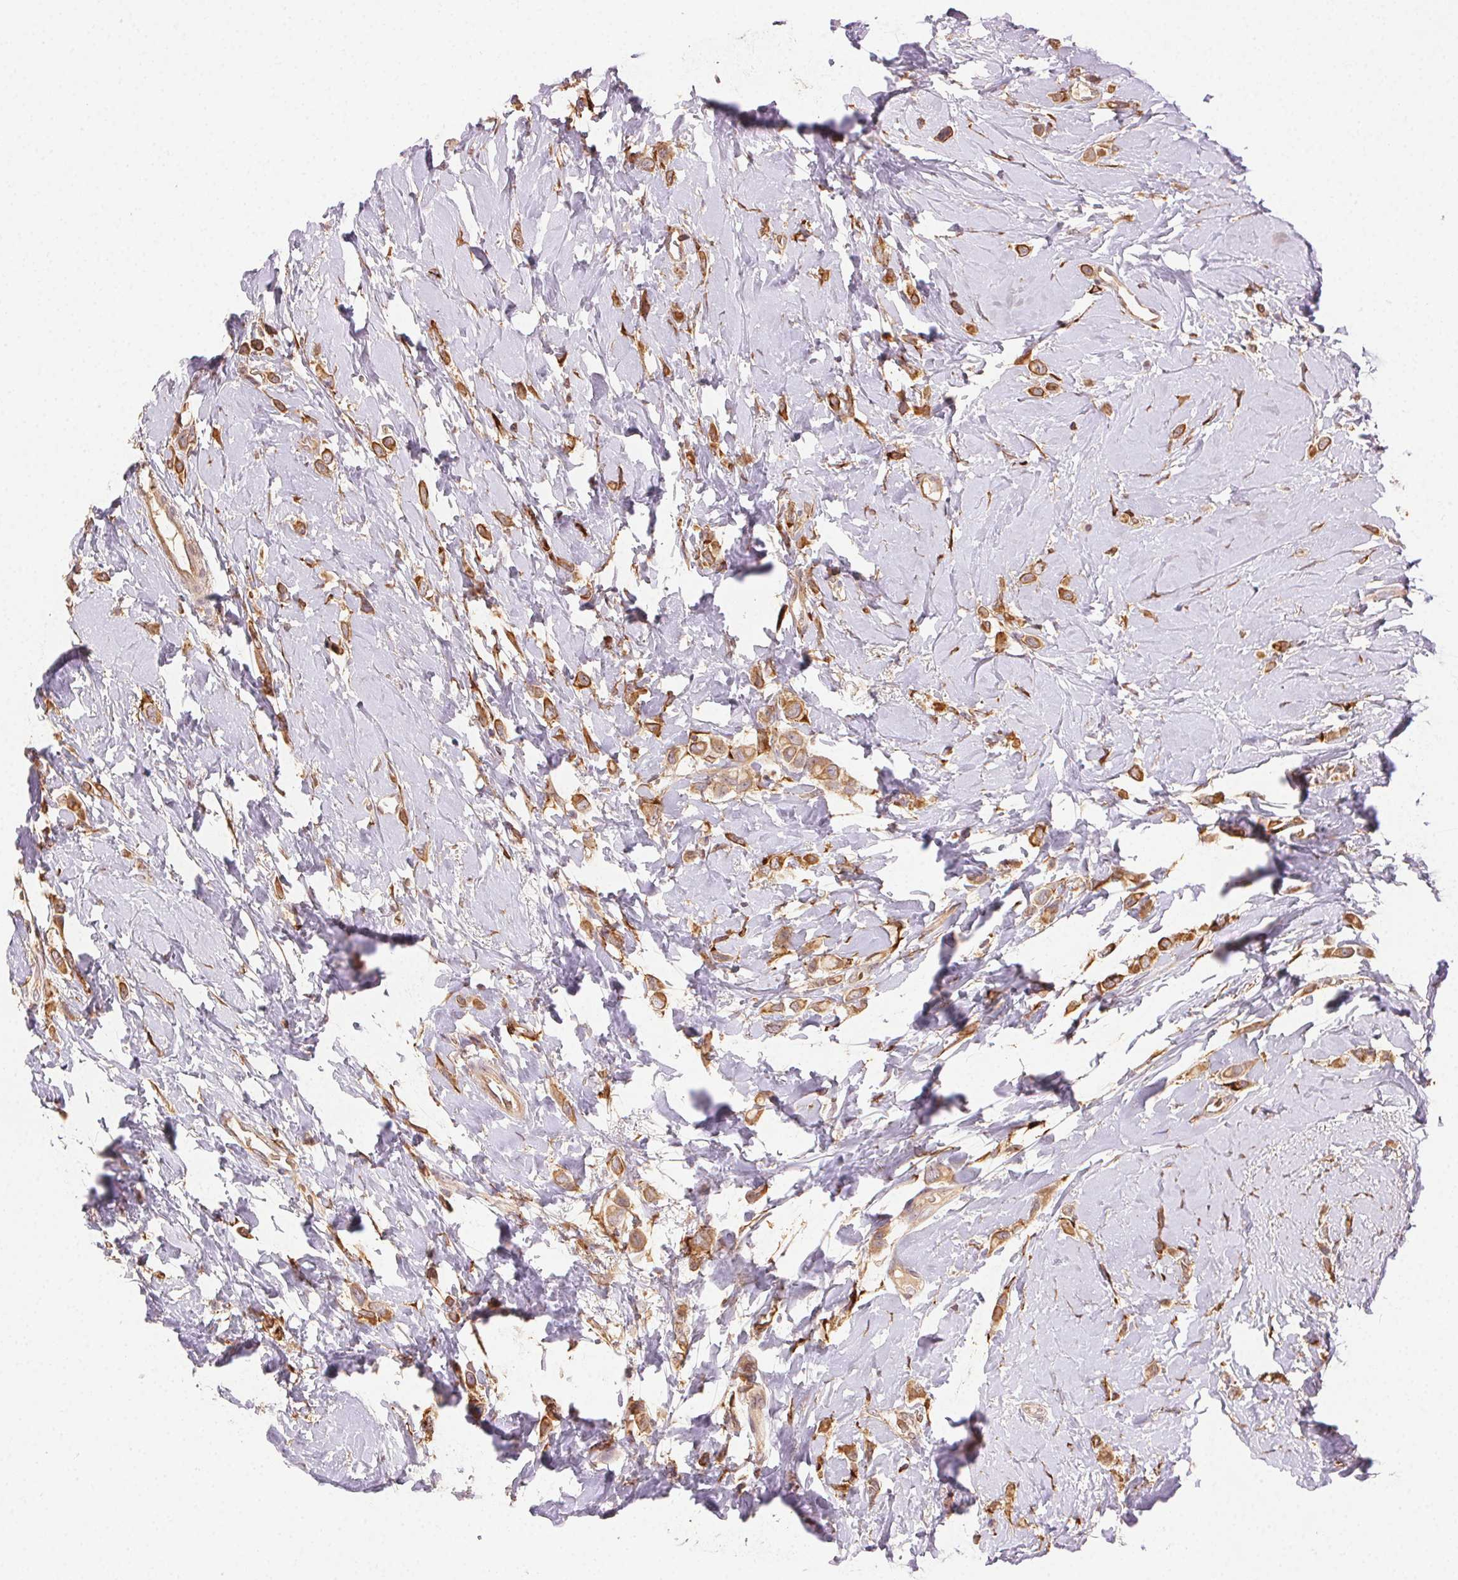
{"staining": {"intensity": "moderate", "quantity": ">75%", "location": "cytoplasmic/membranous"}, "tissue": "breast cancer", "cell_type": "Tumor cells", "image_type": "cancer", "snomed": [{"axis": "morphology", "description": "Lobular carcinoma"}, {"axis": "topography", "description": "Breast"}], "caption": "A medium amount of moderate cytoplasmic/membranous staining is identified in approximately >75% of tumor cells in breast lobular carcinoma tissue. (Brightfield microscopy of DAB IHC at high magnification).", "gene": "KLHL15", "patient": {"sex": "female", "age": 66}}